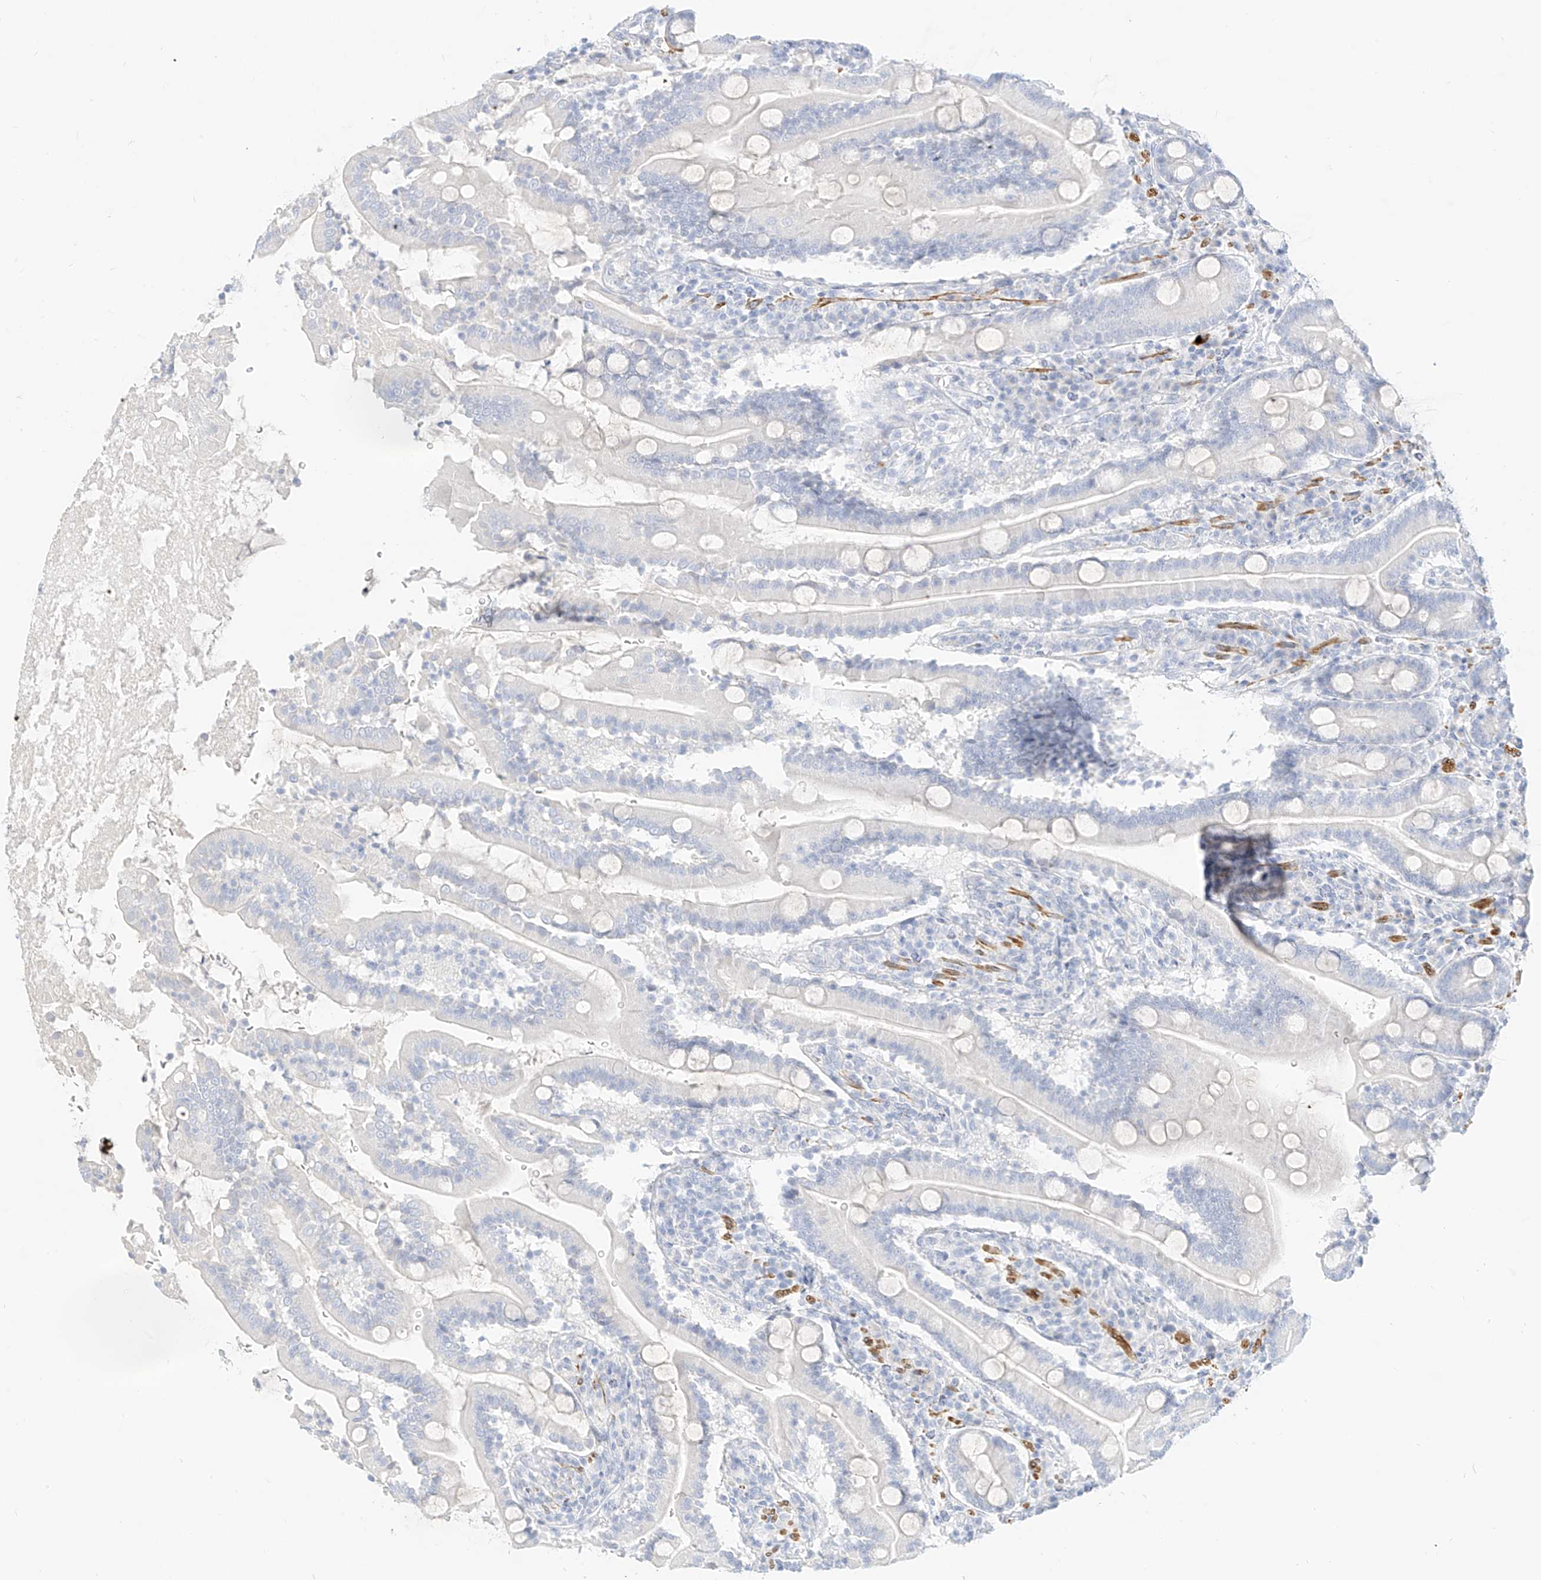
{"staining": {"intensity": "negative", "quantity": "none", "location": "none"}, "tissue": "duodenum", "cell_type": "Glandular cells", "image_type": "normal", "snomed": [{"axis": "morphology", "description": "Normal tissue, NOS"}, {"axis": "topography", "description": "Duodenum"}], "caption": "A high-resolution histopathology image shows IHC staining of normal duodenum, which exhibits no significant staining in glandular cells. (Stains: DAB (3,3'-diaminobenzidine) immunohistochemistry with hematoxylin counter stain, Microscopy: brightfield microscopy at high magnification).", "gene": "ST3GAL5", "patient": {"sex": "male", "age": 35}}